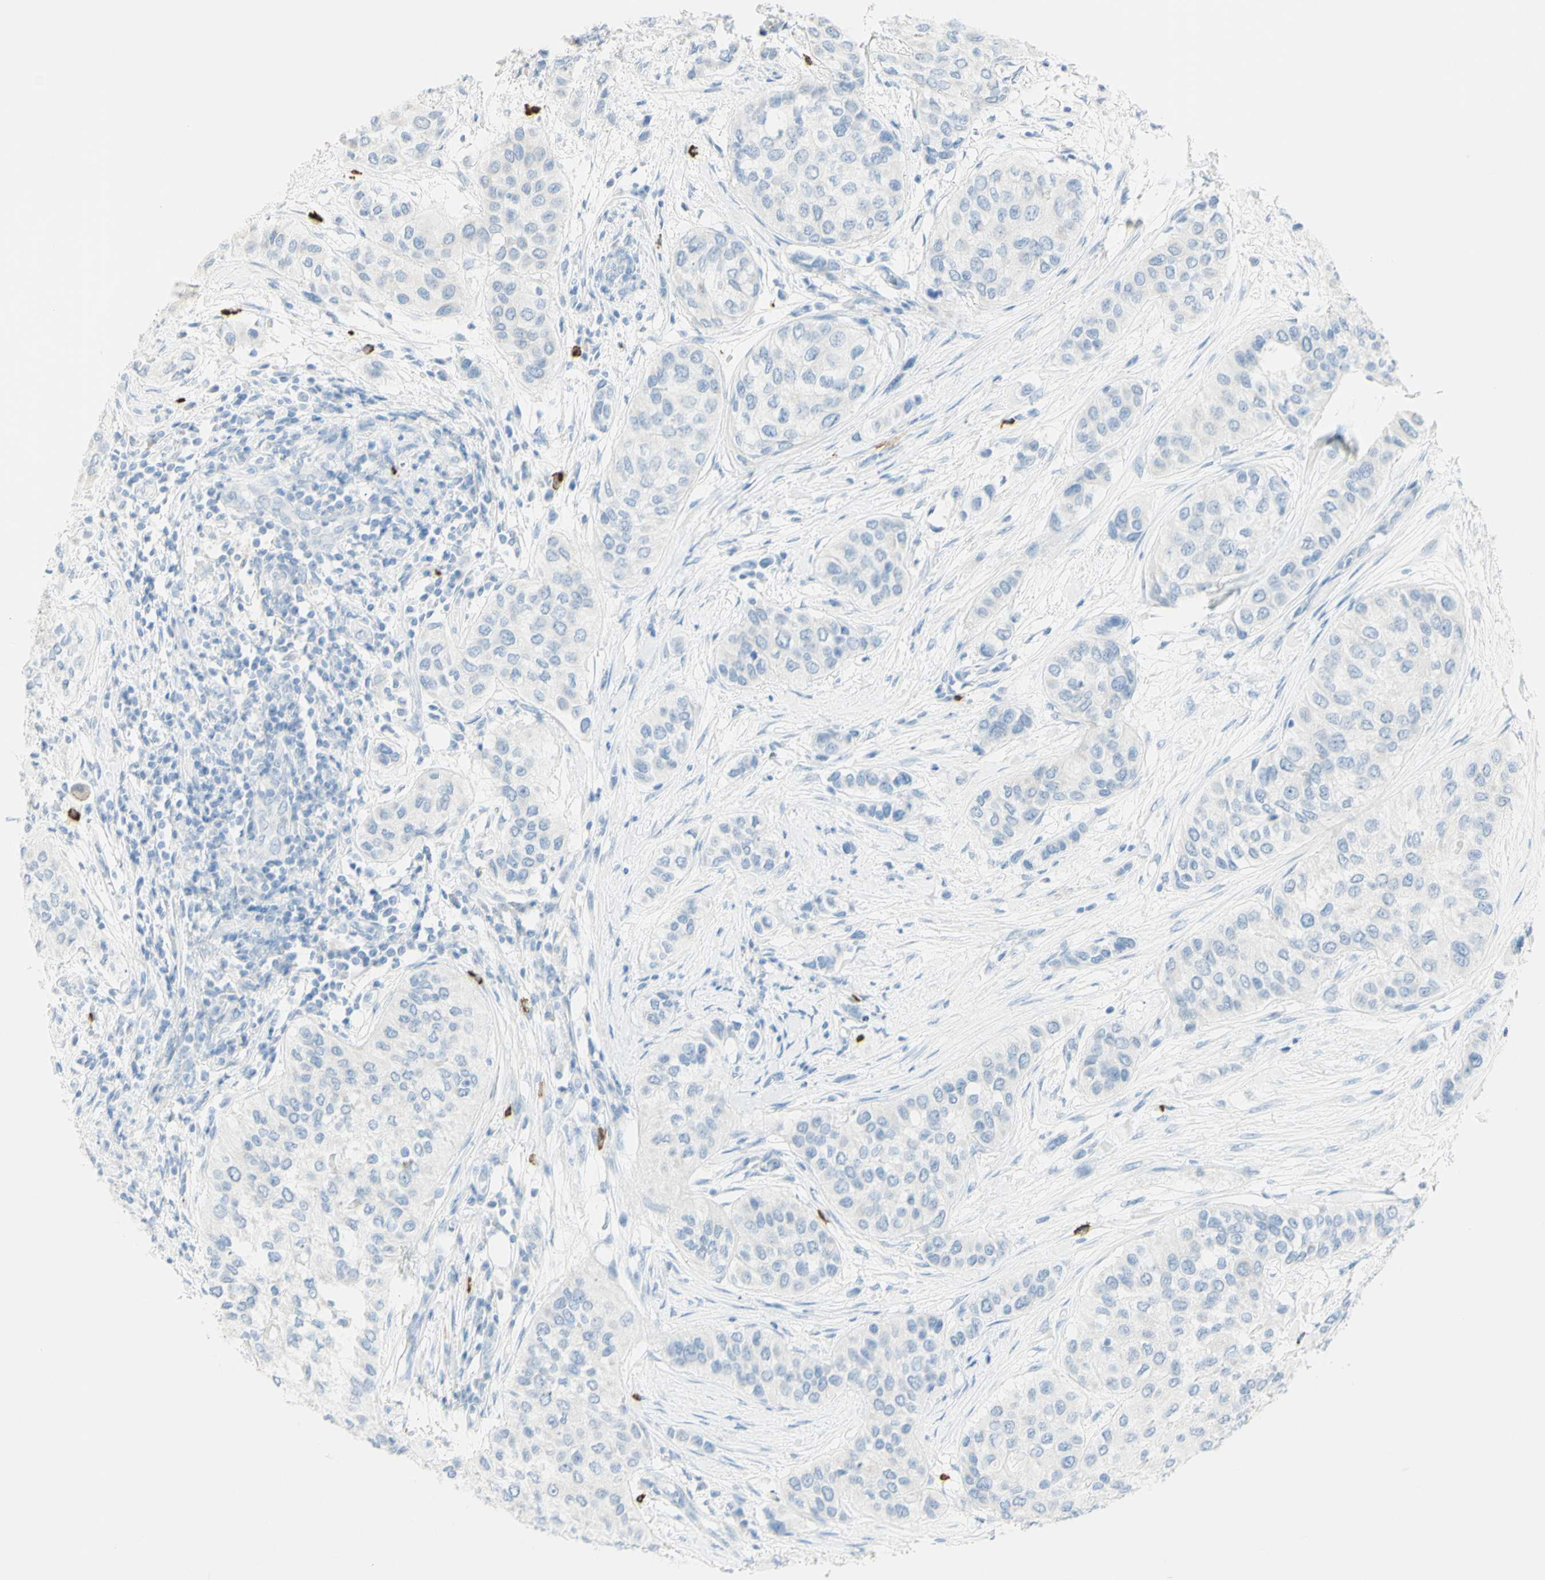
{"staining": {"intensity": "negative", "quantity": "none", "location": "none"}, "tissue": "urothelial cancer", "cell_type": "Tumor cells", "image_type": "cancer", "snomed": [{"axis": "morphology", "description": "Urothelial carcinoma, High grade"}, {"axis": "topography", "description": "Urinary bladder"}], "caption": "Urothelial cancer was stained to show a protein in brown. There is no significant positivity in tumor cells.", "gene": "LETM1", "patient": {"sex": "female", "age": 56}}